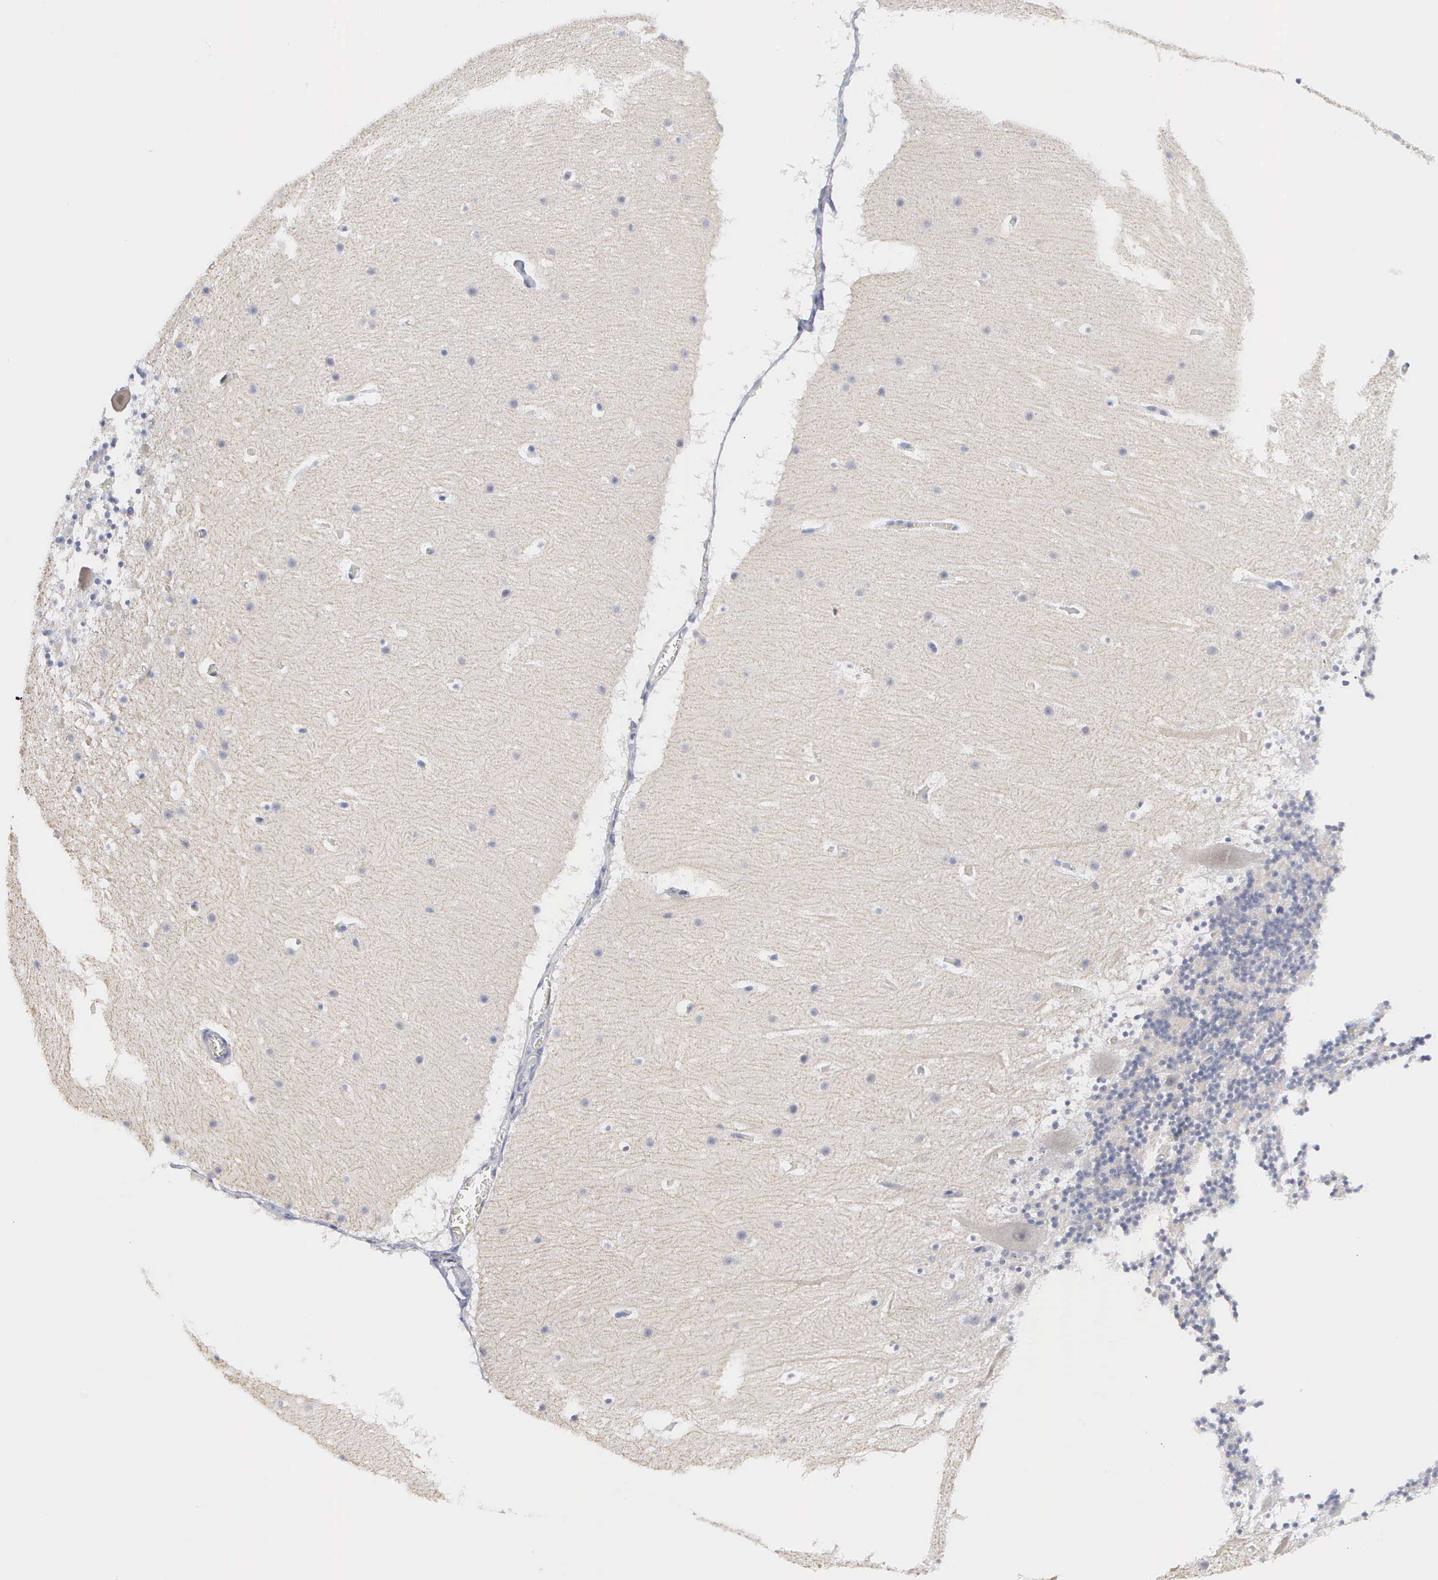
{"staining": {"intensity": "negative", "quantity": "none", "location": "none"}, "tissue": "cerebellum", "cell_type": "Cells in granular layer", "image_type": "normal", "snomed": [{"axis": "morphology", "description": "Normal tissue, NOS"}, {"axis": "topography", "description": "Cerebellum"}], "caption": "Cells in granular layer are negative for protein expression in normal human cerebellum. The staining was performed using DAB (3,3'-diaminobenzidine) to visualize the protein expression in brown, while the nuclei were stained in blue with hematoxylin (Magnification: 20x).", "gene": "ASPHD2", "patient": {"sex": "male", "age": 45}}